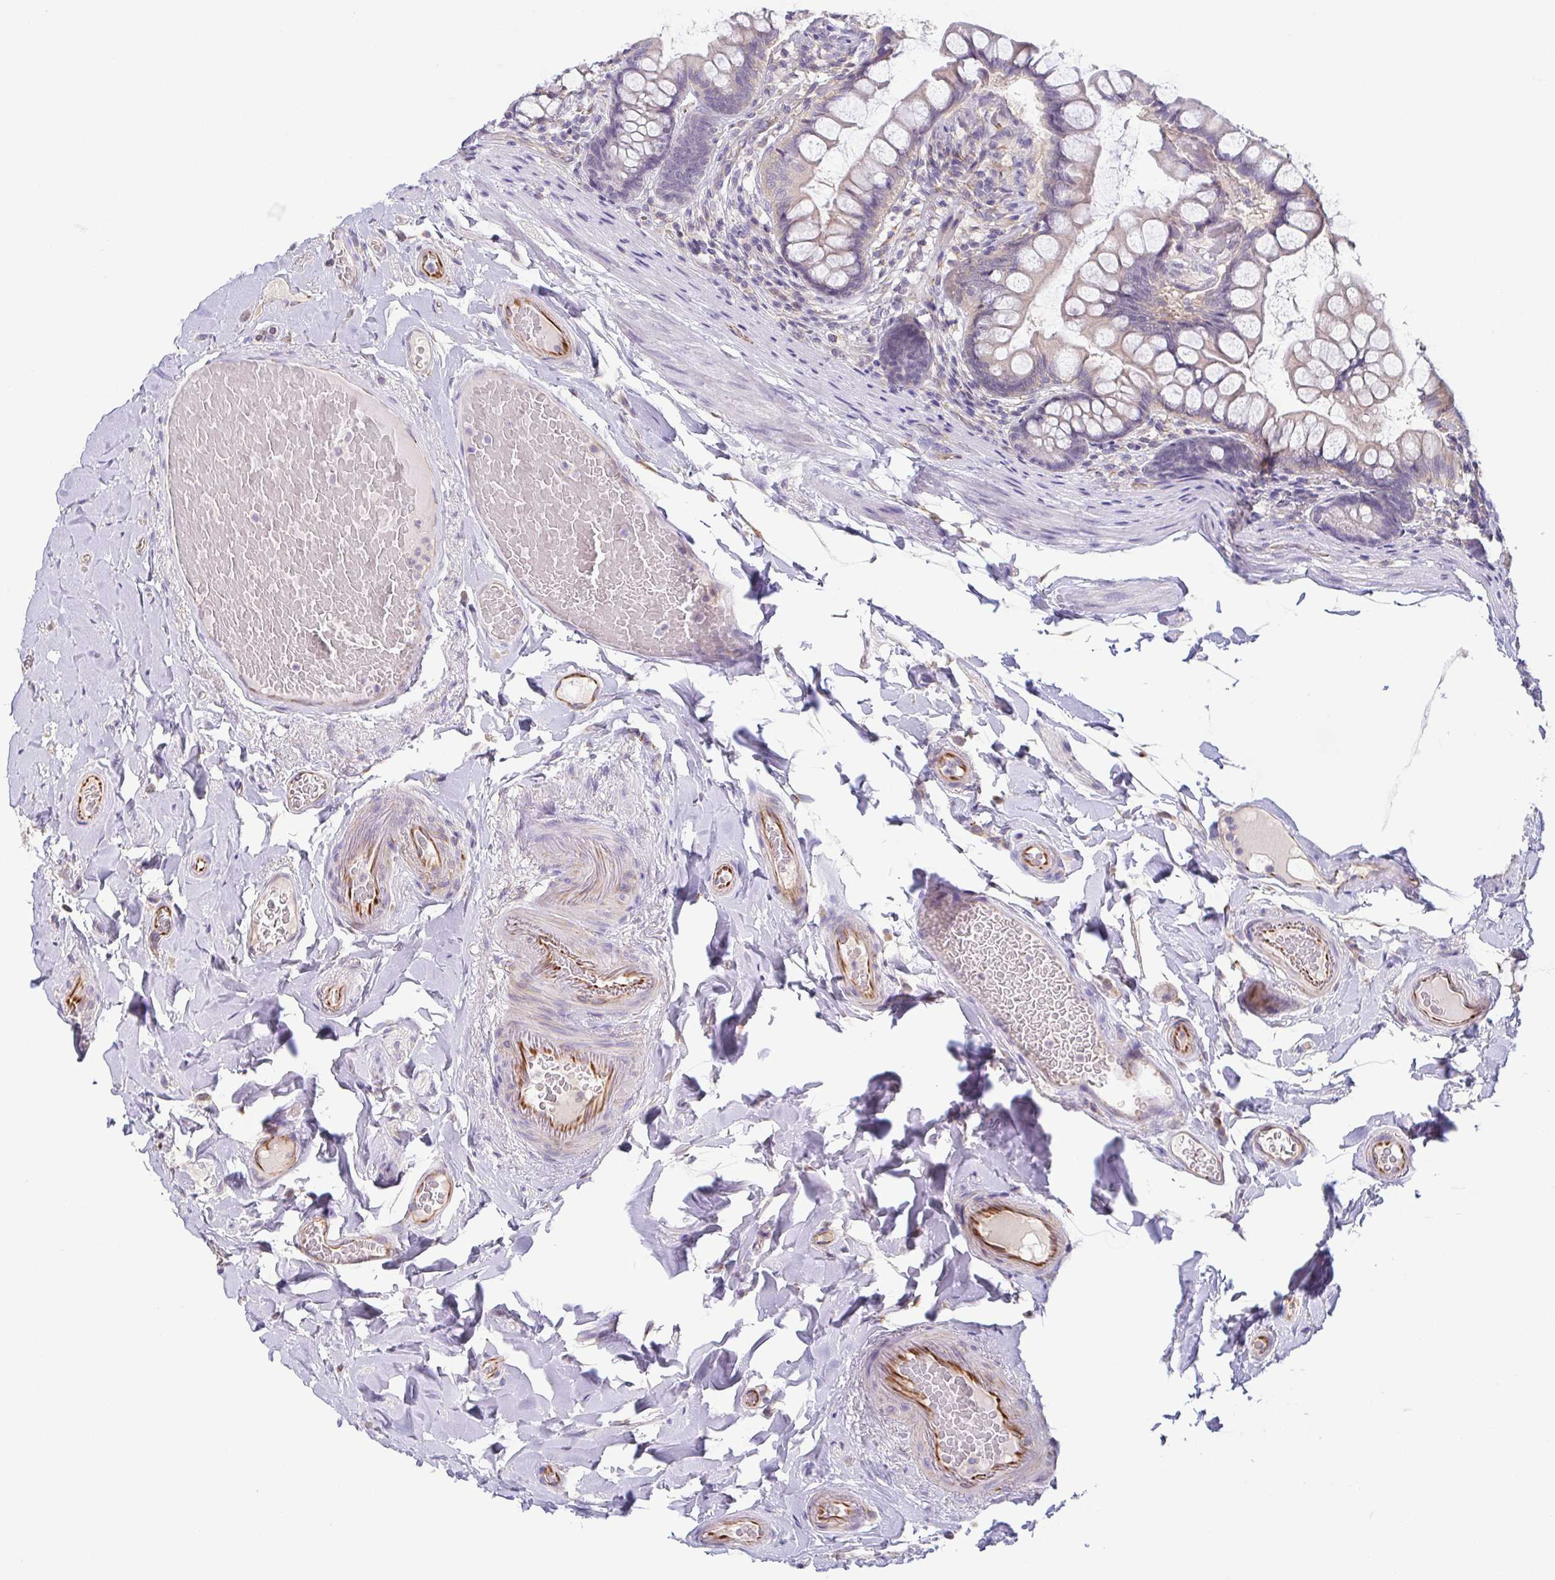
{"staining": {"intensity": "negative", "quantity": "none", "location": "none"}, "tissue": "small intestine", "cell_type": "Glandular cells", "image_type": "normal", "snomed": [{"axis": "morphology", "description": "Normal tissue, NOS"}, {"axis": "topography", "description": "Small intestine"}], "caption": "High power microscopy image of an immunohistochemistry (IHC) histopathology image of normal small intestine, revealing no significant positivity in glandular cells. (DAB immunohistochemistry (IHC) with hematoxylin counter stain).", "gene": "COL17A1", "patient": {"sex": "male", "age": 70}}